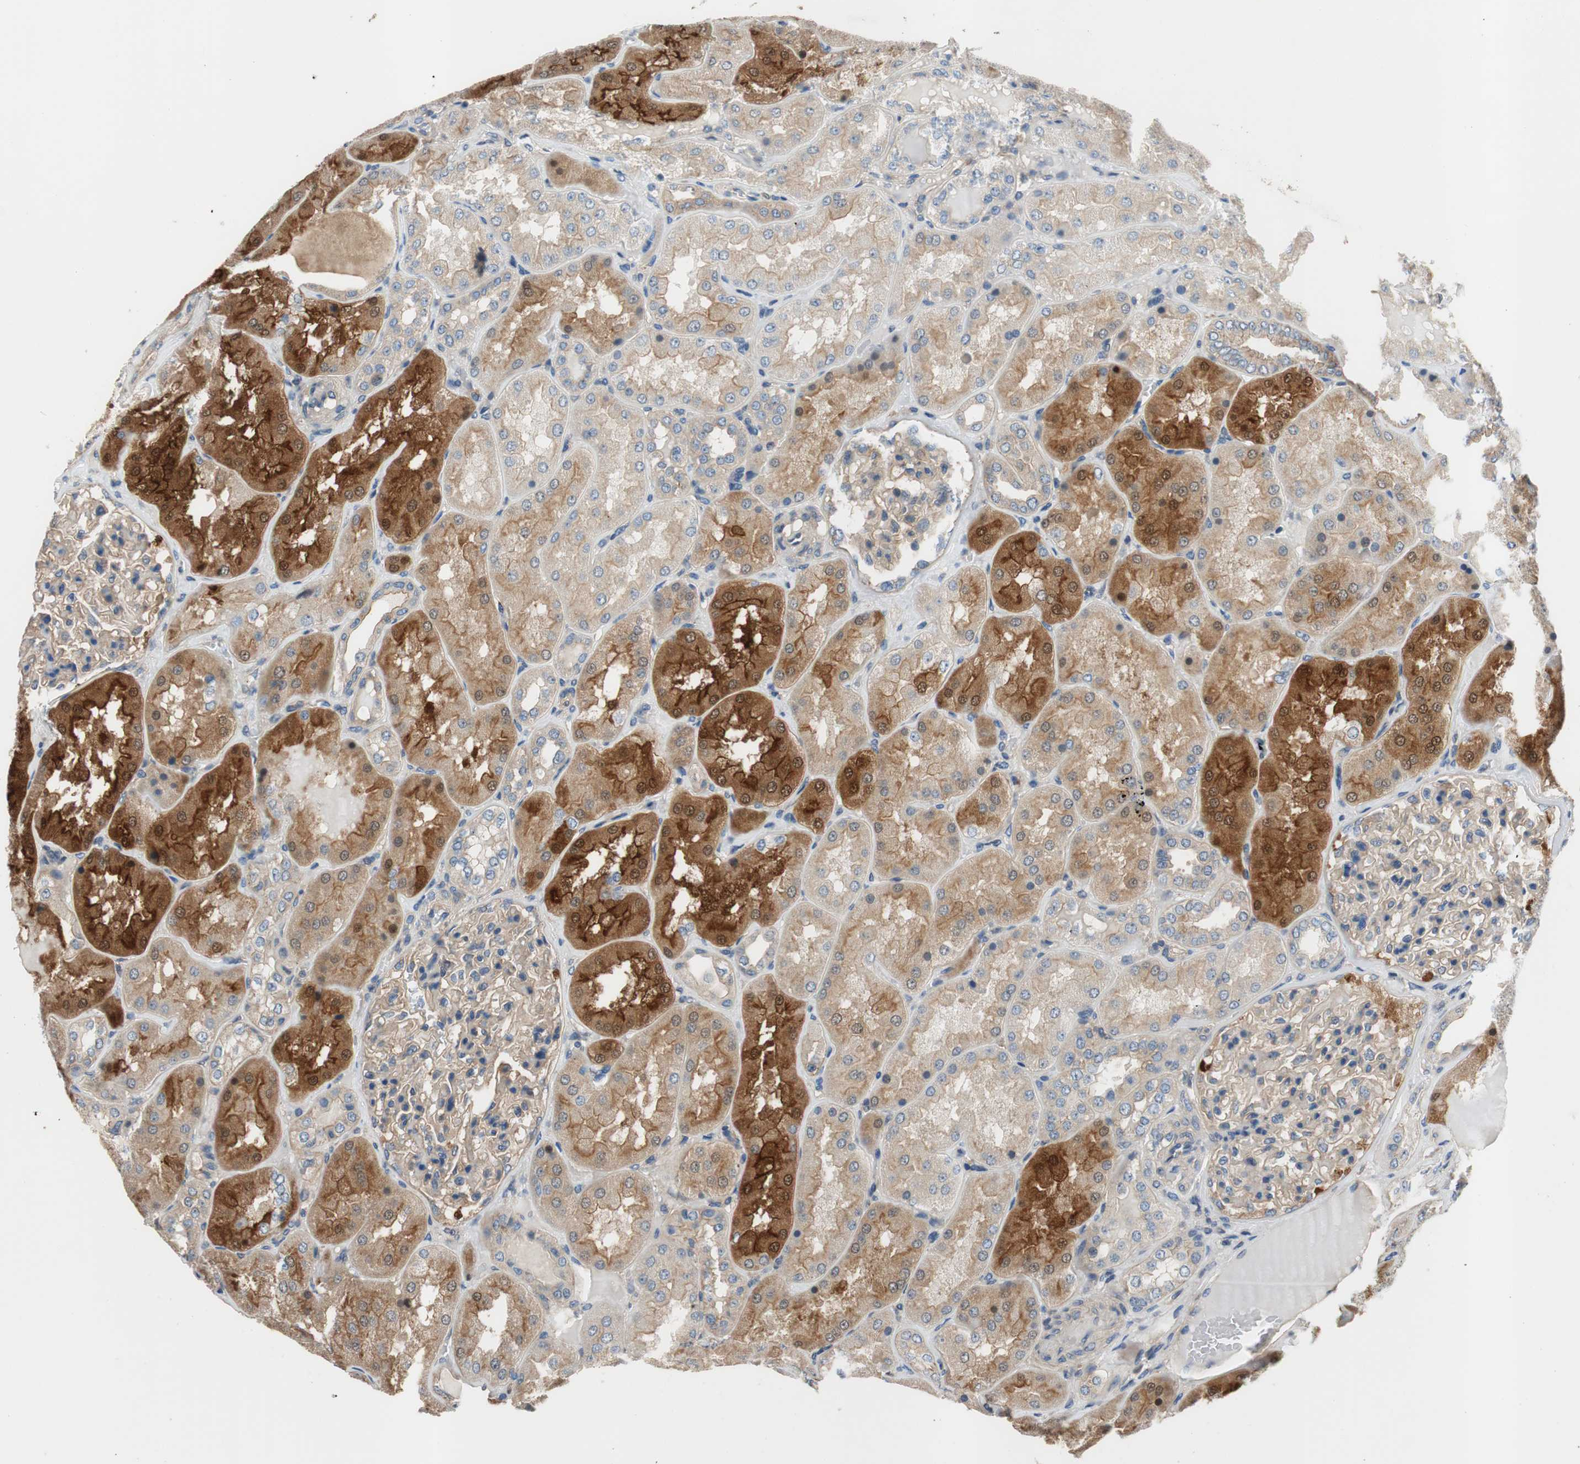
{"staining": {"intensity": "weak", "quantity": ">75%", "location": "cytoplasmic/membranous"}, "tissue": "kidney", "cell_type": "Cells in glomeruli", "image_type": "normal", "snomed": [{"axis": "morphology", "description": "Normal tissue, NOS"}, {"axis": "topography", "description": "Kidney"}], "caption": "Immunohistochemistry of unremarkable human kidney displays low levels of weak cytoplasmic/membranous positivity in approximately >75% of cells in glomeruli. The staining was performed using DAB (3,3'-diaminobenzidine), with brown indicating positive protein expression. Nuclei are stained blue with hematoxylin.", "gene": "CALML3", "patient": {"sex": "female", "age": 56}}